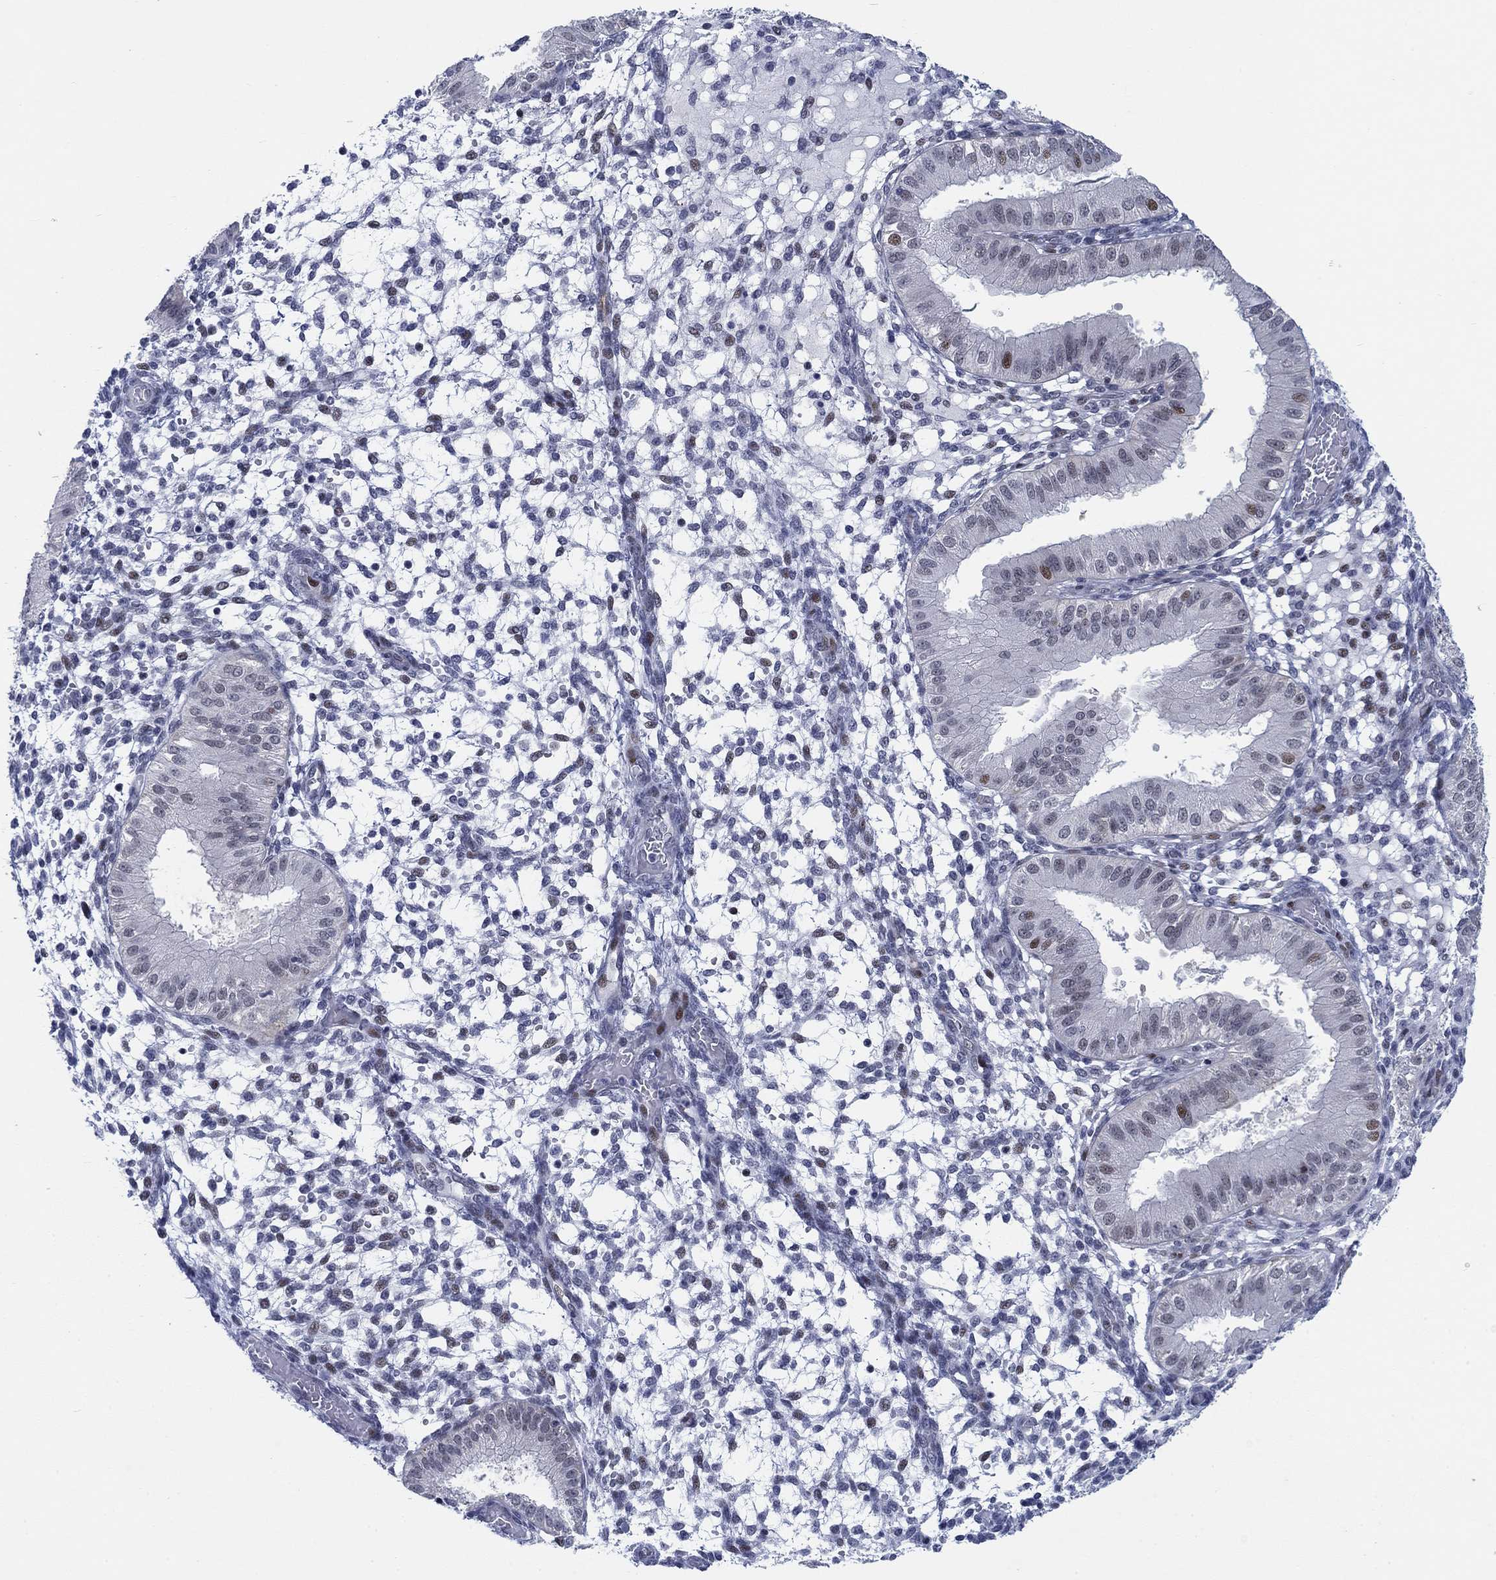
{"staining": {"intensity": "moderate", "quantity": "<25%", "location": "nuclear"}, "tissue": "endometrium", "cell_type": "Cells in endometrial stroma", "image_type": "normal", "snomed": [{"axis": "morphology", "description": "Normal tissue, NOS"}, {"axis": "topography", "description": "Endometrium"}], "caption": "The micrograph reveals staining of unremarkable endometrium, revealing moderate nuclear protein staining (brown color) within cells in endometrial stroma.", "gene": "NEU3", "patient": {"sex": "female", "age": 43}}